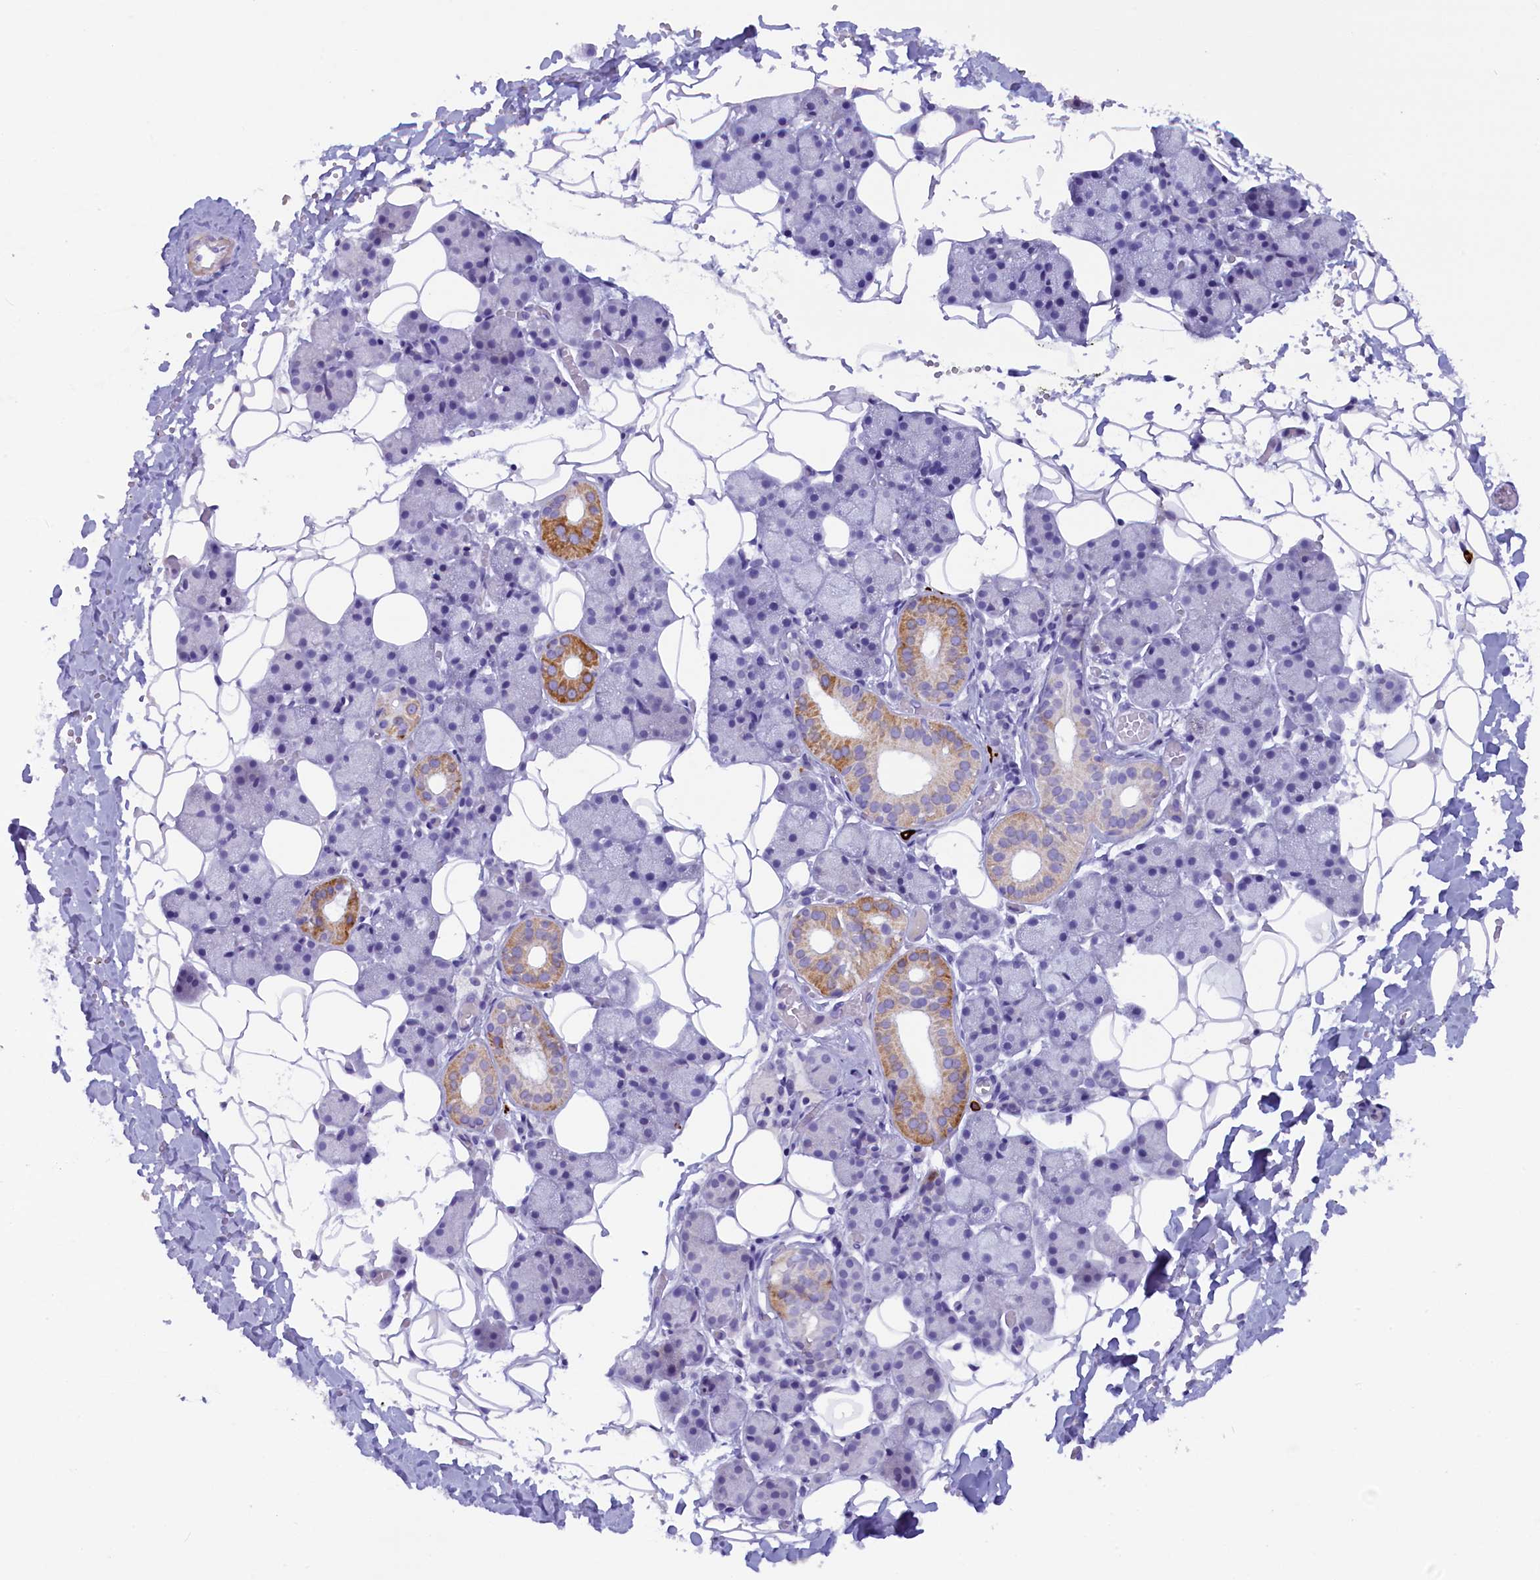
{"staining": {"intensity": "moderate", "quantity": "<25%", "location": "cytoplasmic/membranous"}, "tissue": "salivary gland", "cell_type": "Glandular cells", "image_type": "normal", "snomed": [{"axis": "morphology", "description": "Normal tissue, NOS"}, {"axis": "topography", "description": "Salivary gland"}], "caption": "A brown stain labels moderate cytoplasmic/membranous staining of a protein in glandular cells of benign human salivary gland. (IHC, brightfield microscopy, high magnification).", "gene": "RTTN", "patient": {"sex": "female", "age": 33}}